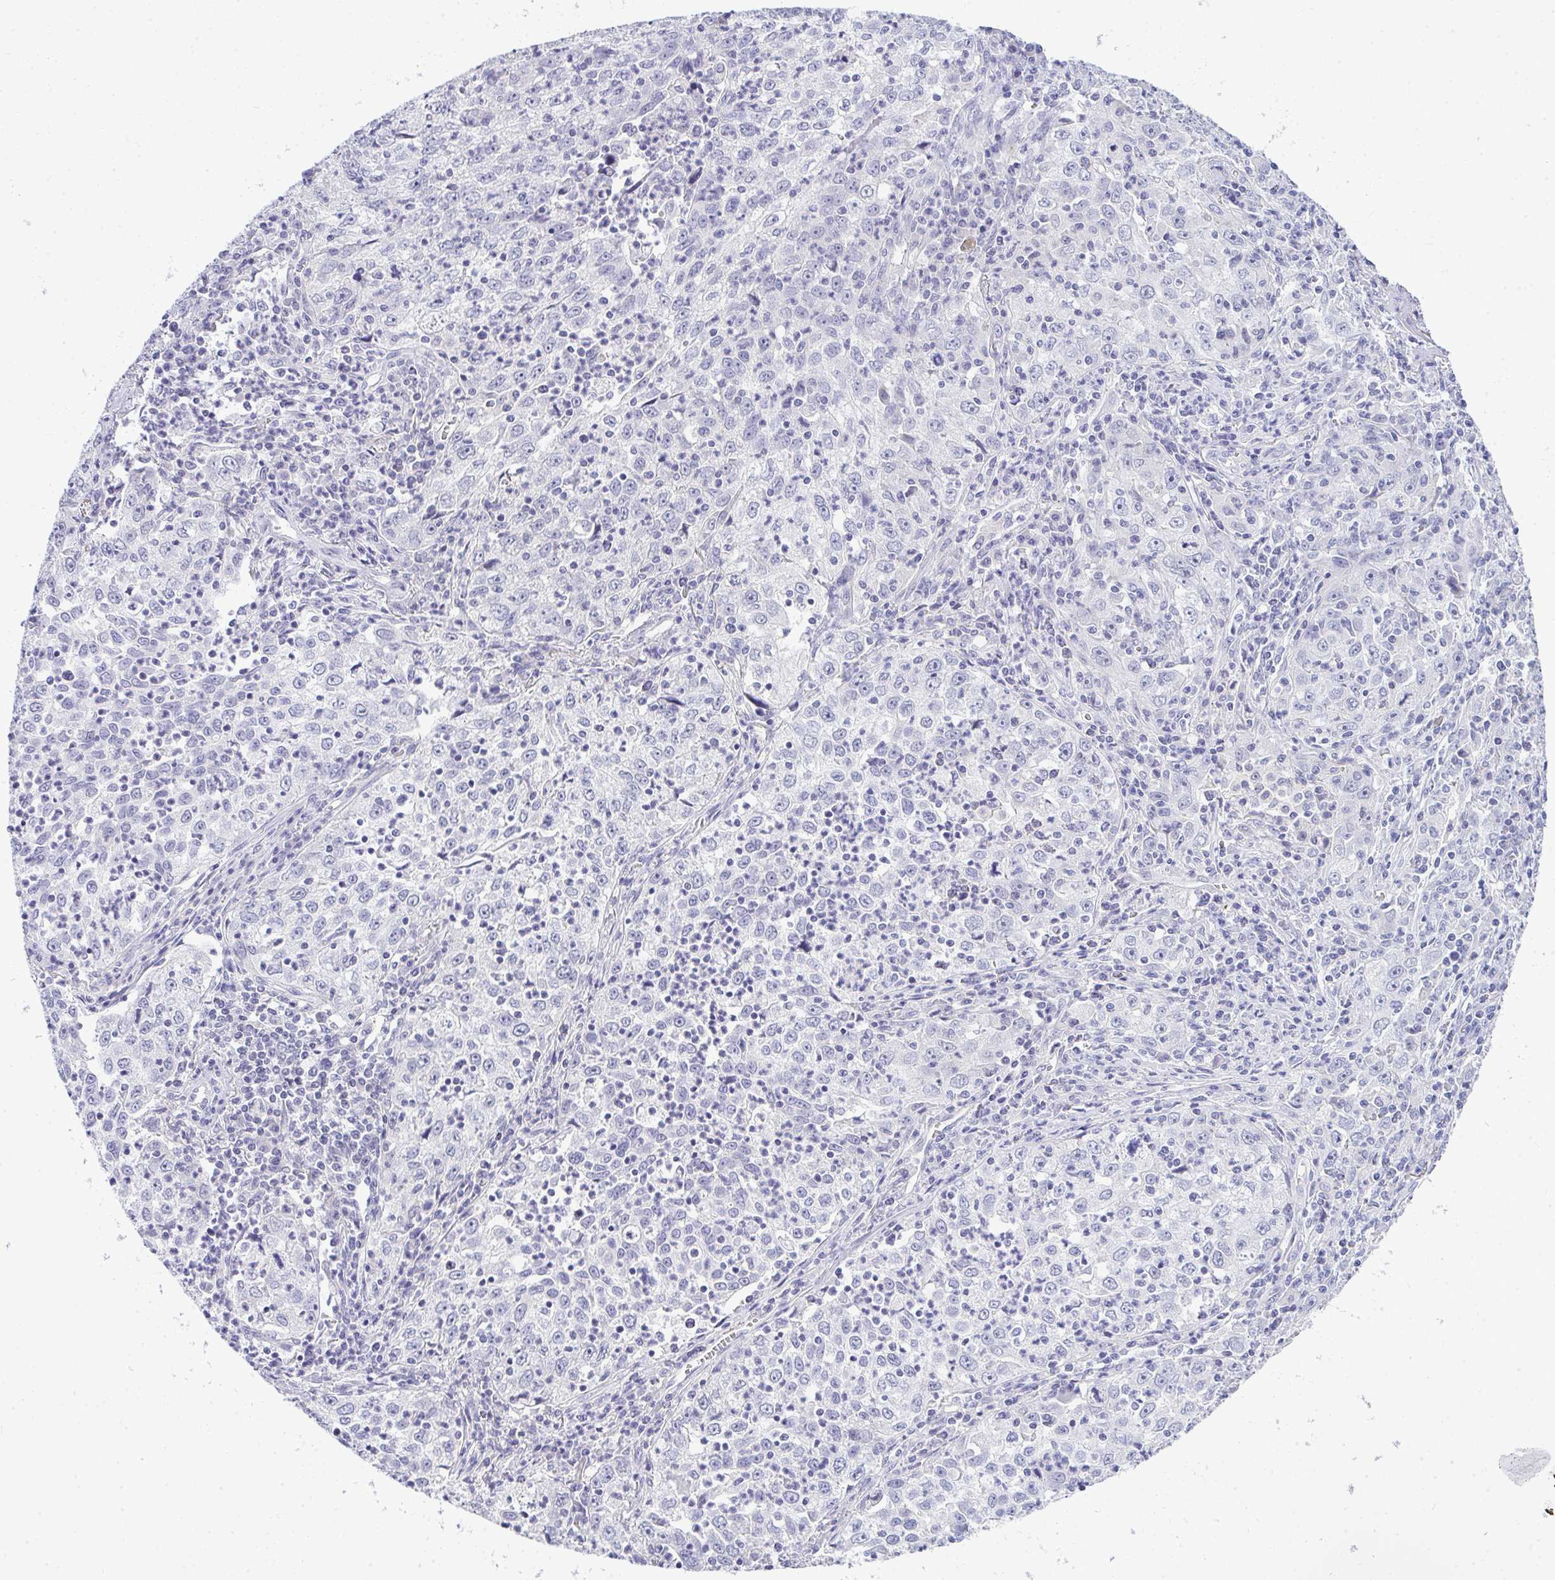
{"staining": {"intensity": "negative", "quantity": "none", "location": "none"}, "tissue": "lung cancer", "cell_type": "Tumor cells", "image_type": "cancer", "snomed": [{"axis": "morphology", "description": "Squamous cell carcinoma, NOS"}, {"axis": "topography", "description": "Lung"}], "caption": "Immunohistochemical staining of lung cancer demonstrates no significant staining in tumor cells. (DAB (3,3'-diaminobenzidine) IHC, high magnification).", "gene": "TMEM82", "patient": {"sex": "male", "age": 71}}